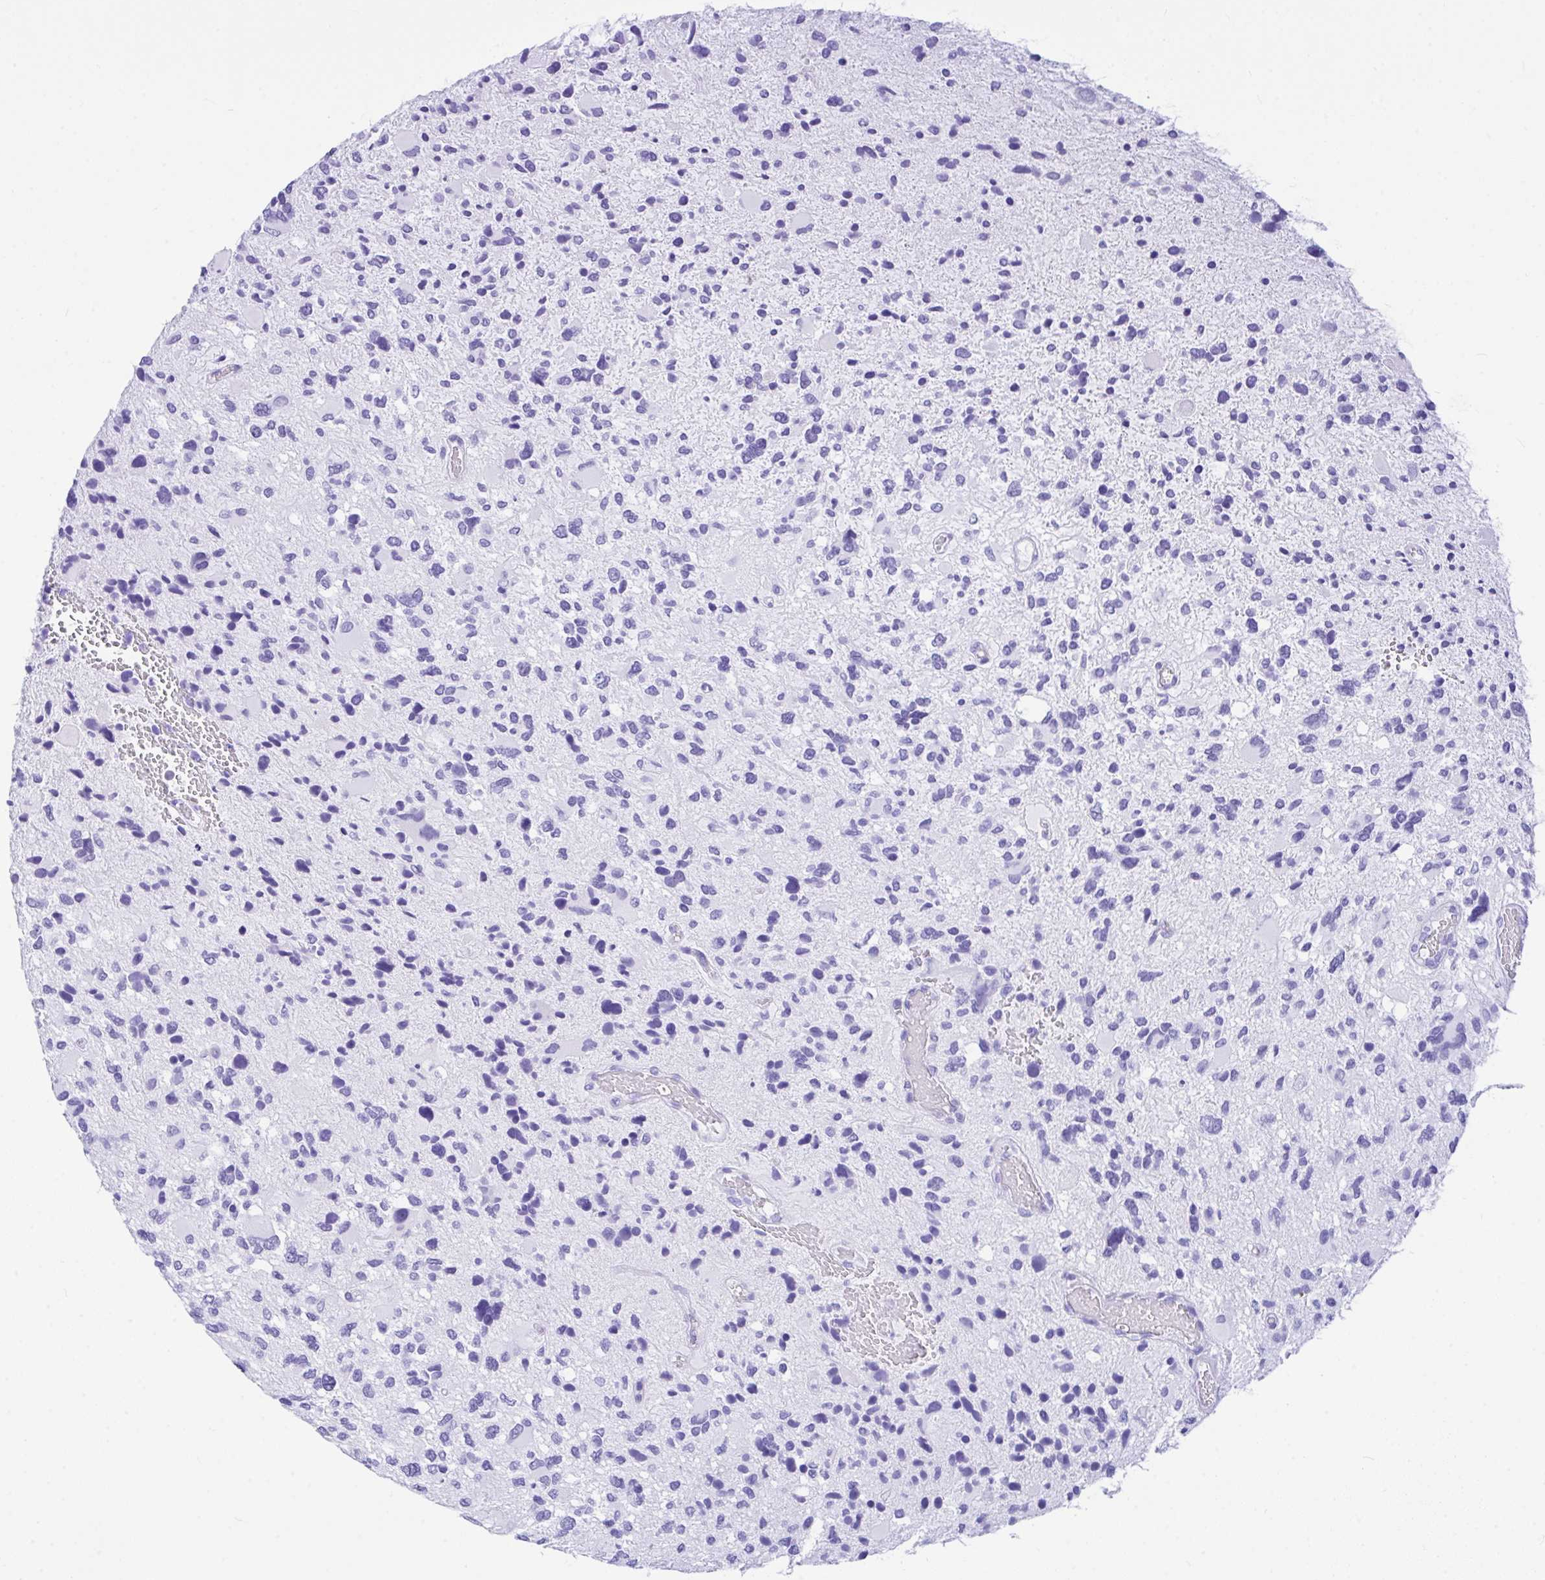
{"staining": {"intensity": "negative", "quantity": "none", "location": "none"}, "tissue": "glioma", "cell_type": "Tumor cells", "image_type": "cancer", "snomed": [{"axis": "morphology", "description": "Glioma, malignant, High grade"}, {"axis": "topography", "description": "Brain"}], "caption": "The image displays no significant staining in tumor cells of malignant glioma (high-grade).", "gene": "BEST4", "patient": {"sex": "female", "age": 11}}